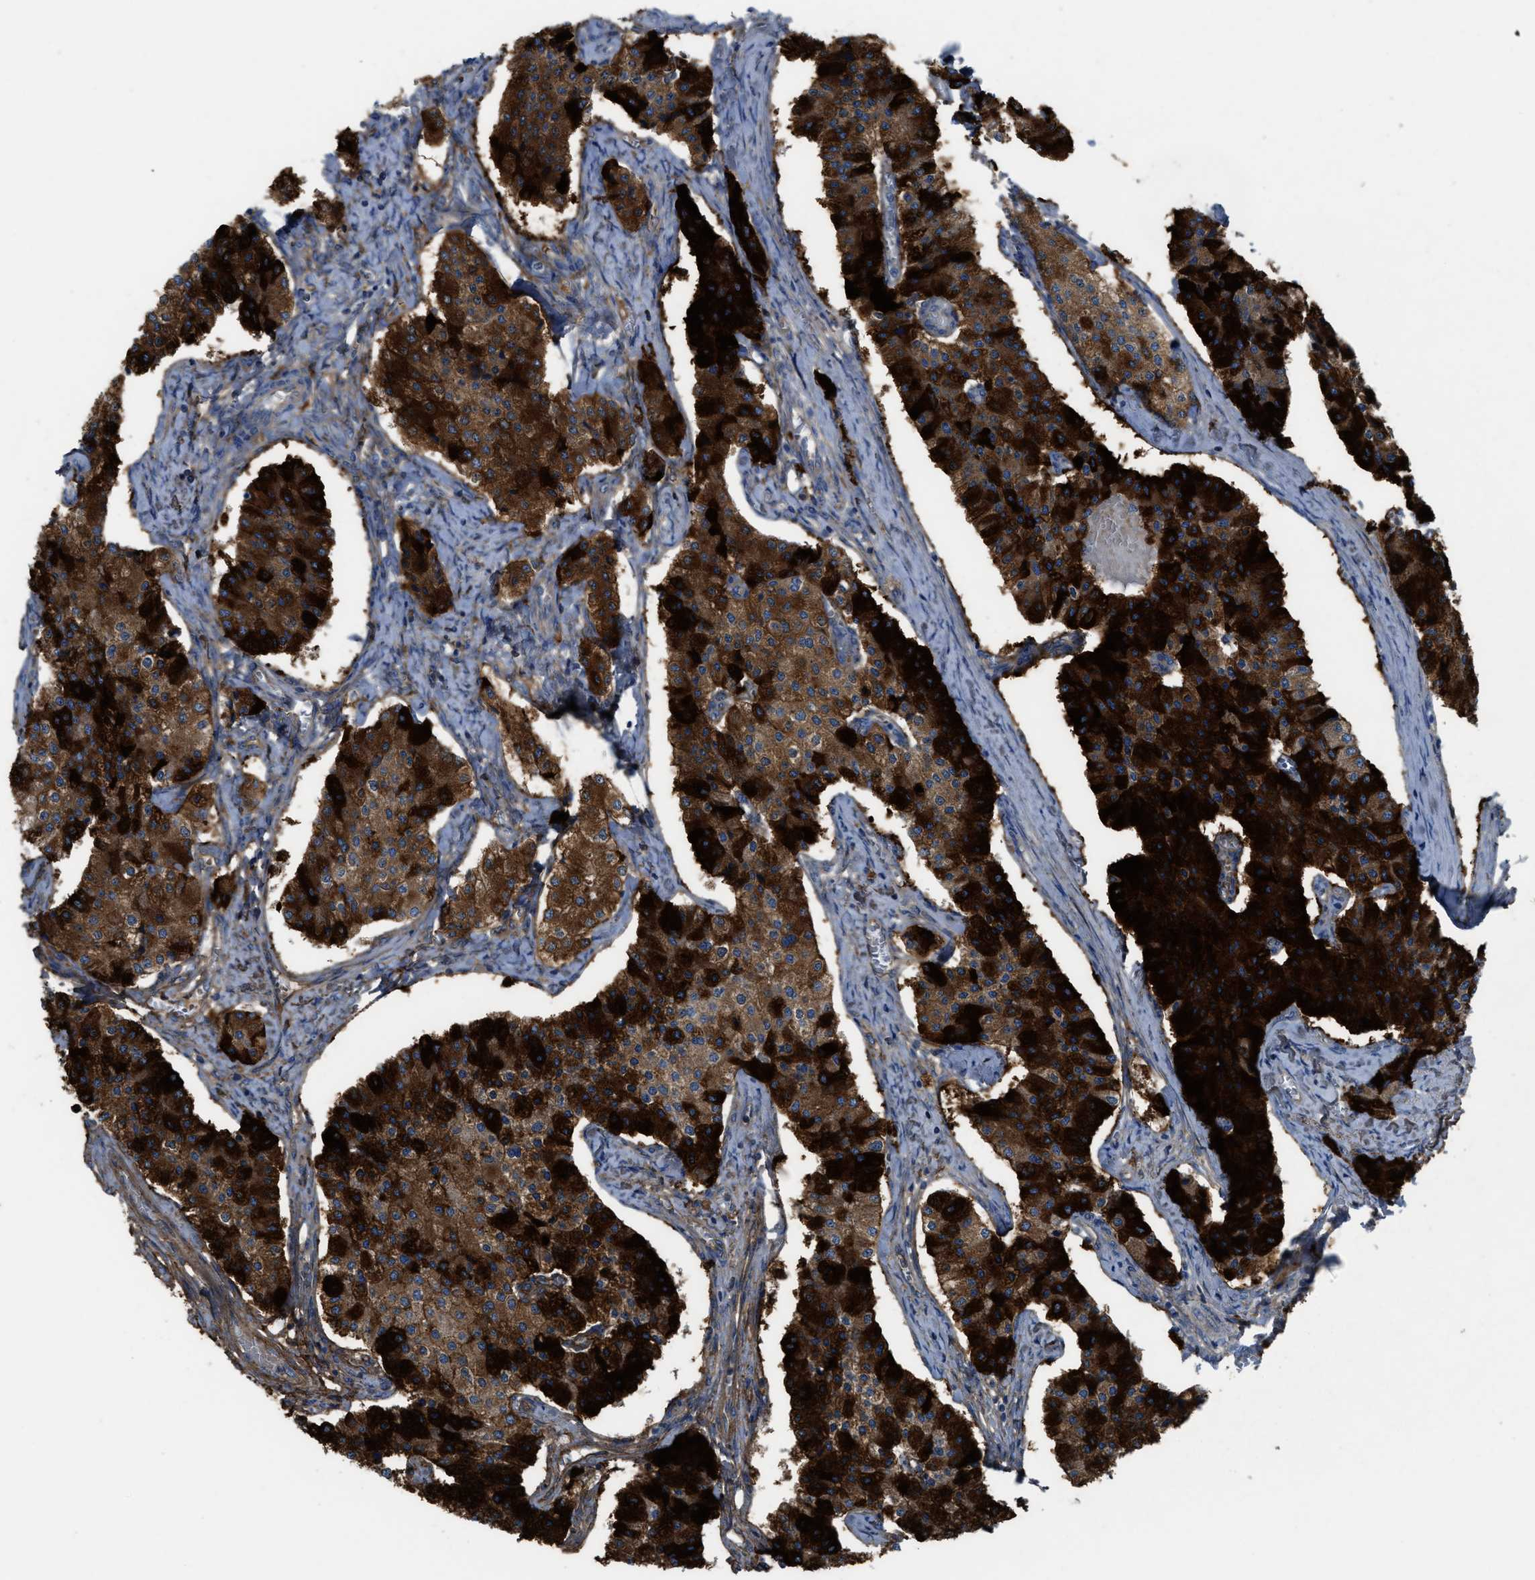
{"staining": {"intensity": "strong", "quantity": ">75%", "location": "cytoplasmic/membranous"}, "tissue": "carcinoid", "cell_type": "Tumor cells", "image_type": "cancer", "snomed": [{"axis": "morphology", "description": "Carcinoid, malignant, NOS"}, {"axis": "topography", "description": "Colon"}], "caption": "The photomicrograph exhibits immunohistochemical staining of carcinoid (malignant). There is strong cytoplasmic/membranous staining is identified in approximately >75% of tumor cells.", "gene": "EGFR", "patient": {"sex": "female", "age": 52}}